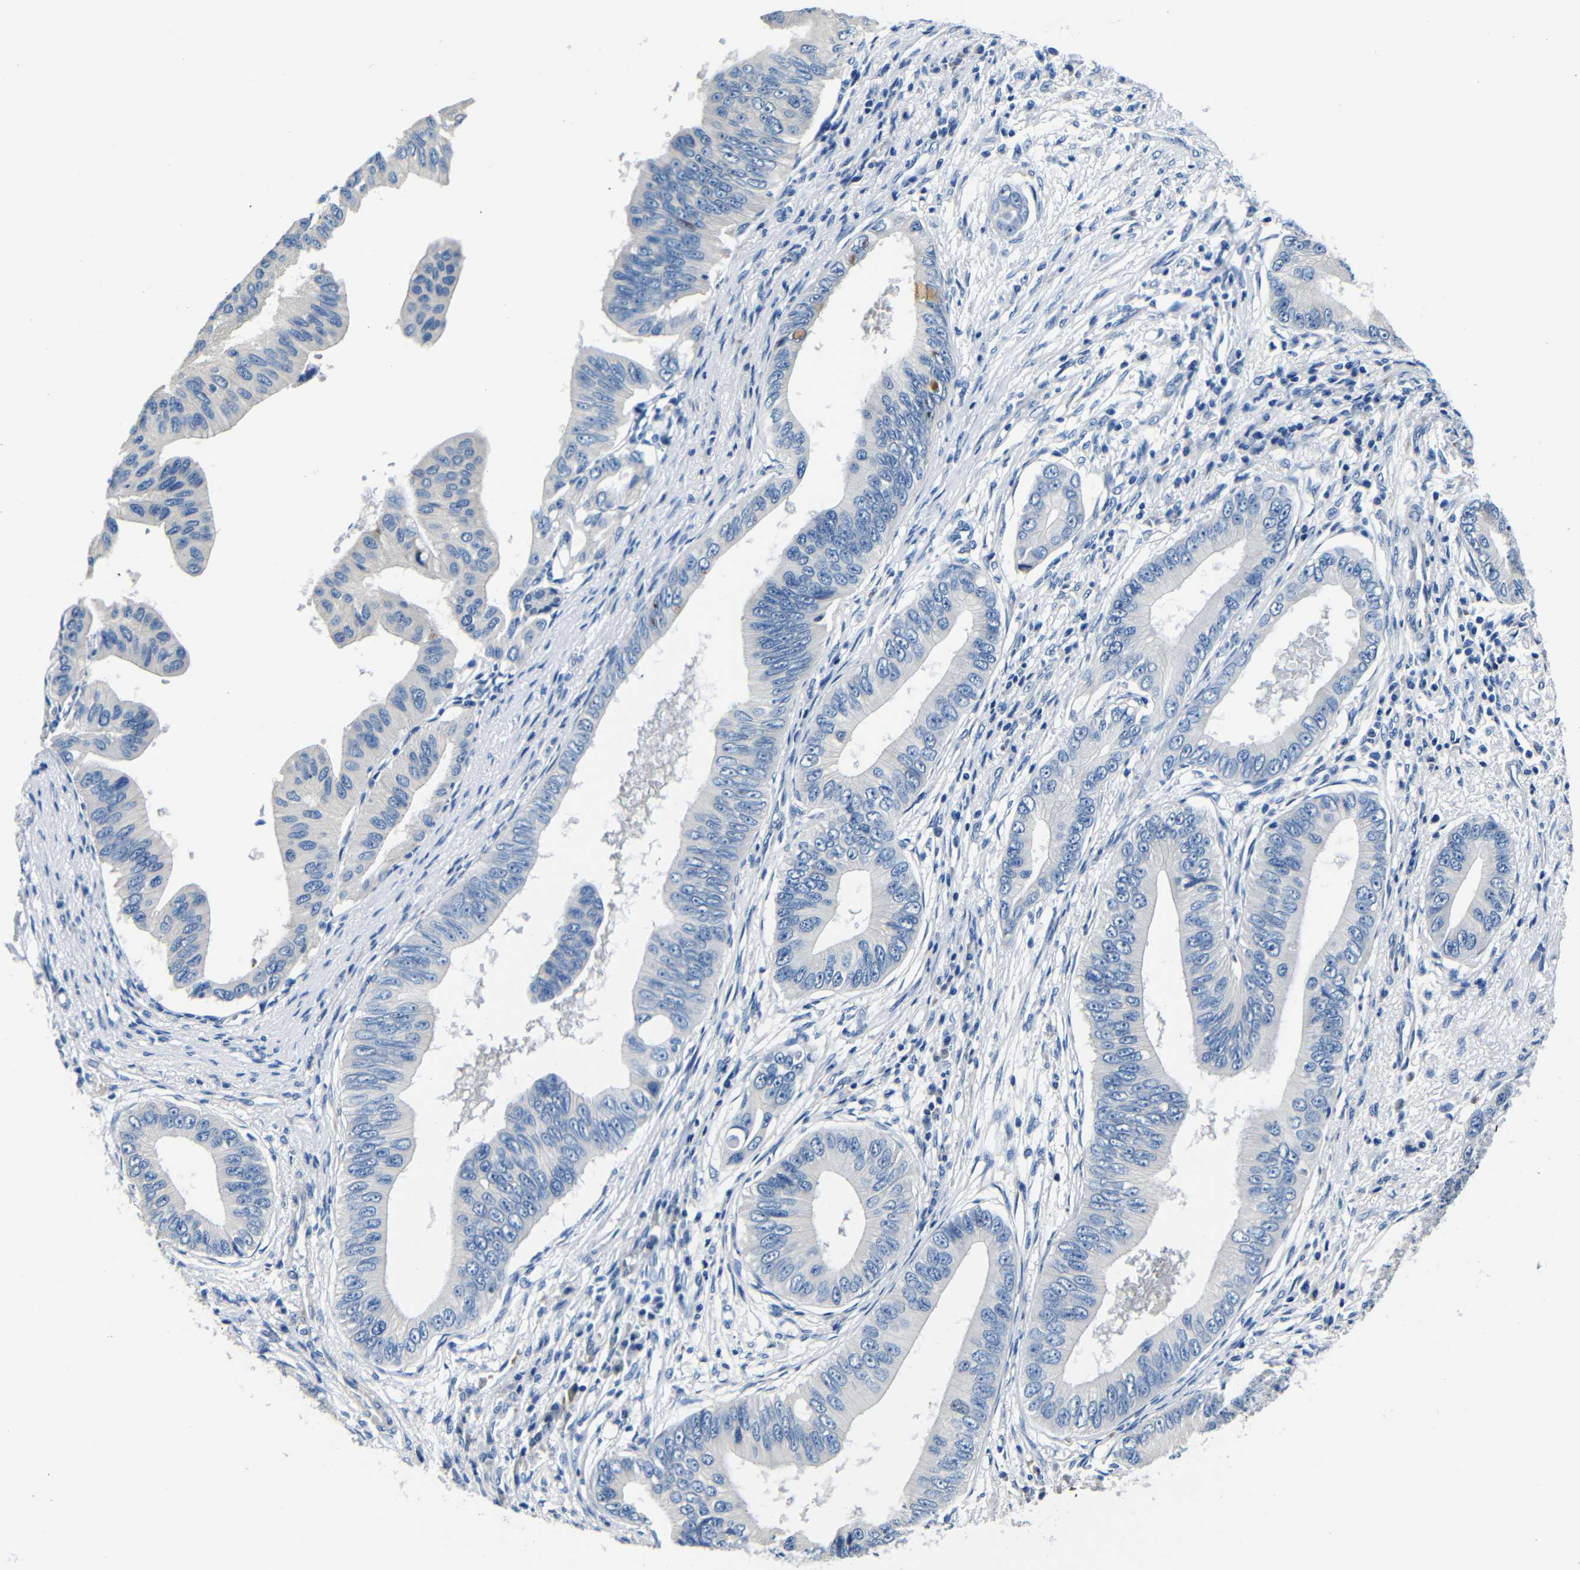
{"staining": {"intensity": "negative", "quantity": "none", "location": "none"}, "tissue": "pancreatic cancer", "cell_type": "Tumor cells", "image_type": "cancer", "snomed": [{"axis": "morphology", "description": "Adenocarcinoma, NOS"}, {"axis": "topography", "description": "Pancreas"}], "caption": "Tumor cells show no significant protein expression in pancreatic adenocarcinoma.", "gene": "TNFAIP1", "patient": {"sex": "male", "age": 77}}